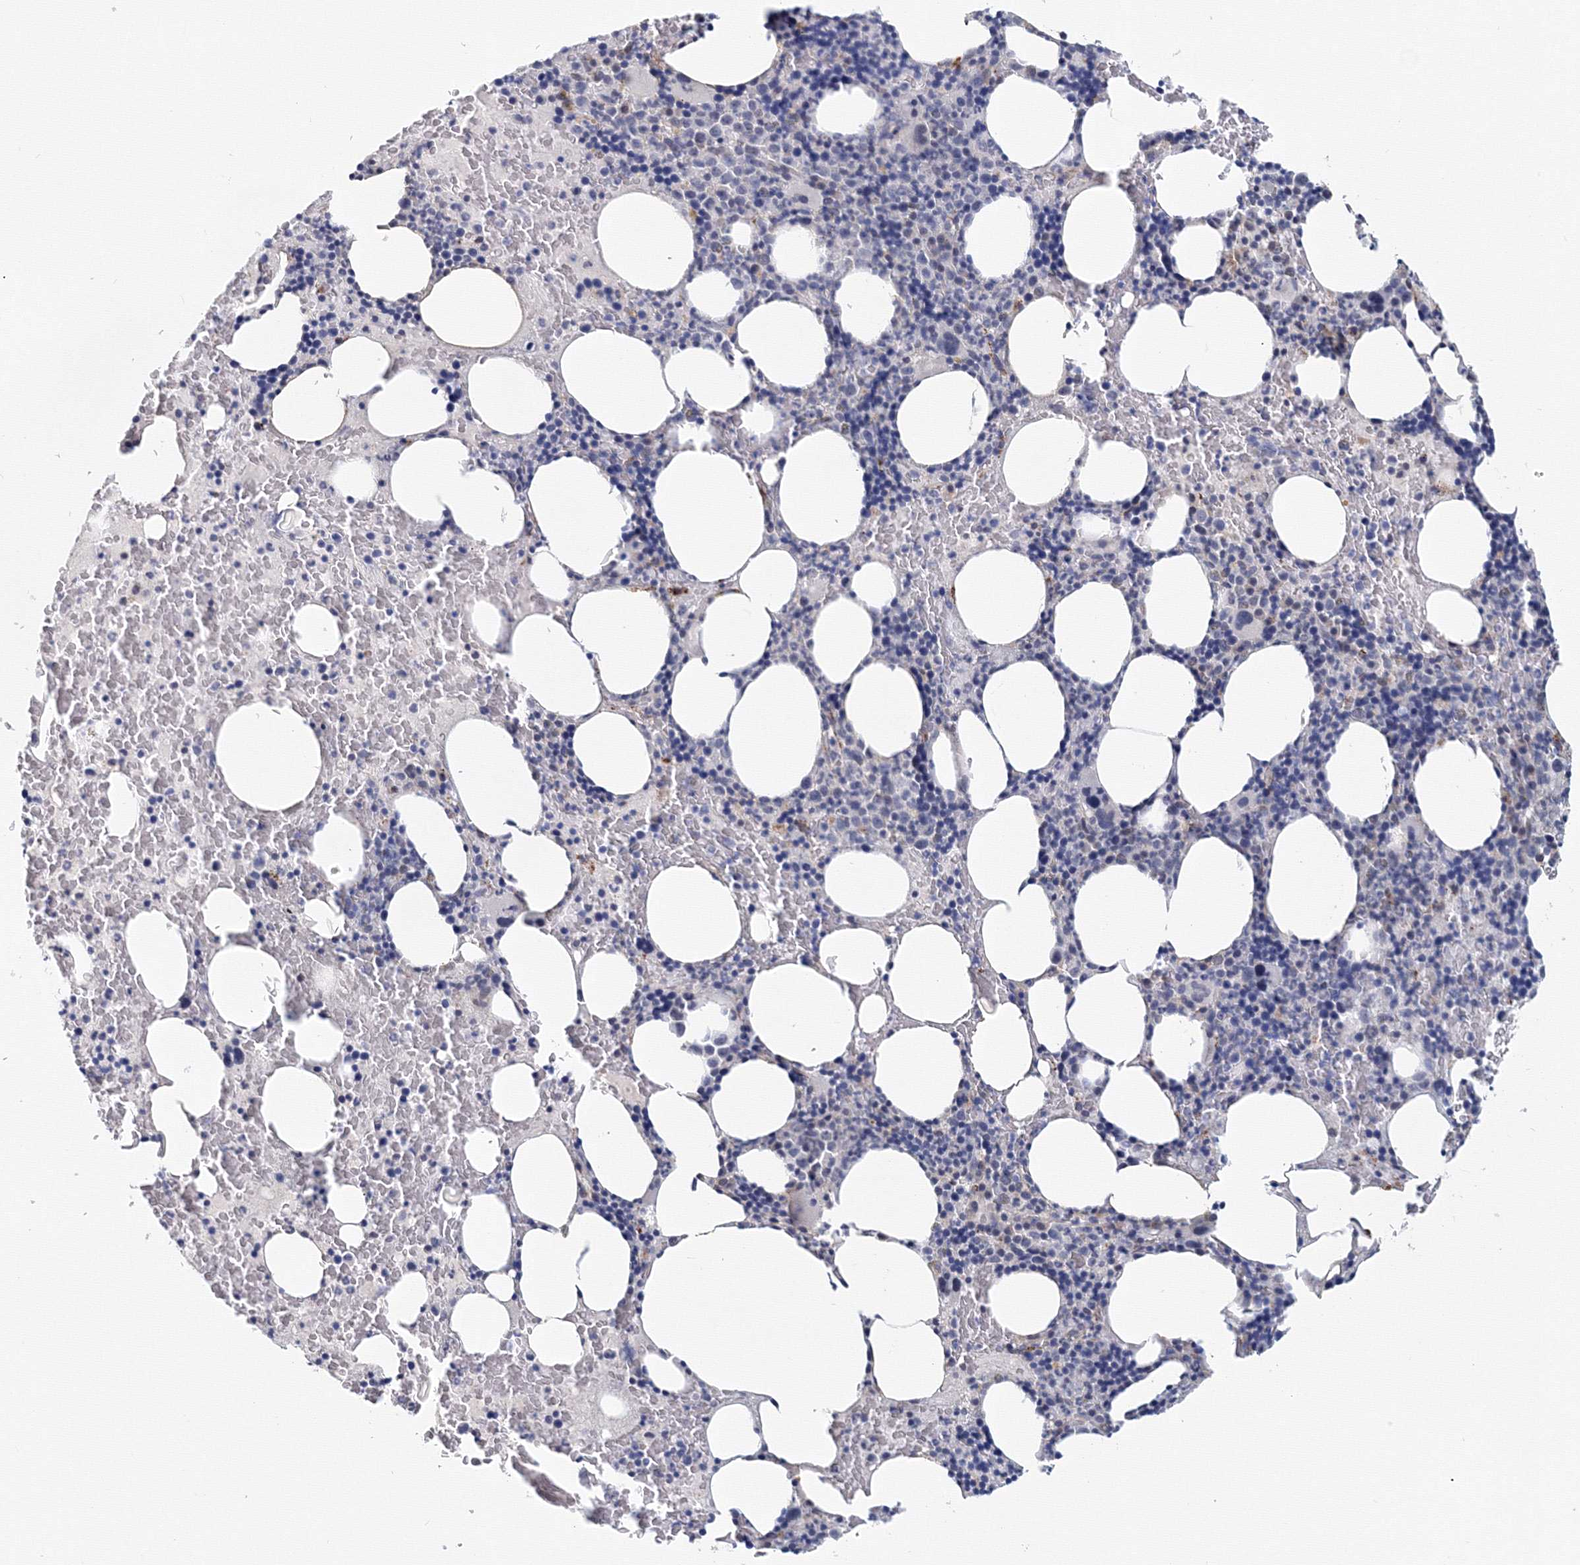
{"staining": {"intensity": "moderate", "quantity": "<25%", "location": "cytoplasmic/membranous"}, "tissue": "bone marrow", "cell_type": "Hematopoietic cells", "image_type": "normal", "snomed": [{"axis": "morphology", "description": "Normal tissue, NOS"}, {"axis": "topography", "description": "Bone marrow"}], "caption": "Protein positivity by immunohistochemistry exhibits moderate cytoplasmic/membranous expression in about <25% of hematopoietic cells in normal bone marrow. (Brightfield microscopy of DAB IHC at high magnification).", "gene": "SLC7A7", "patient": {"sex": "male", "age": 62}}